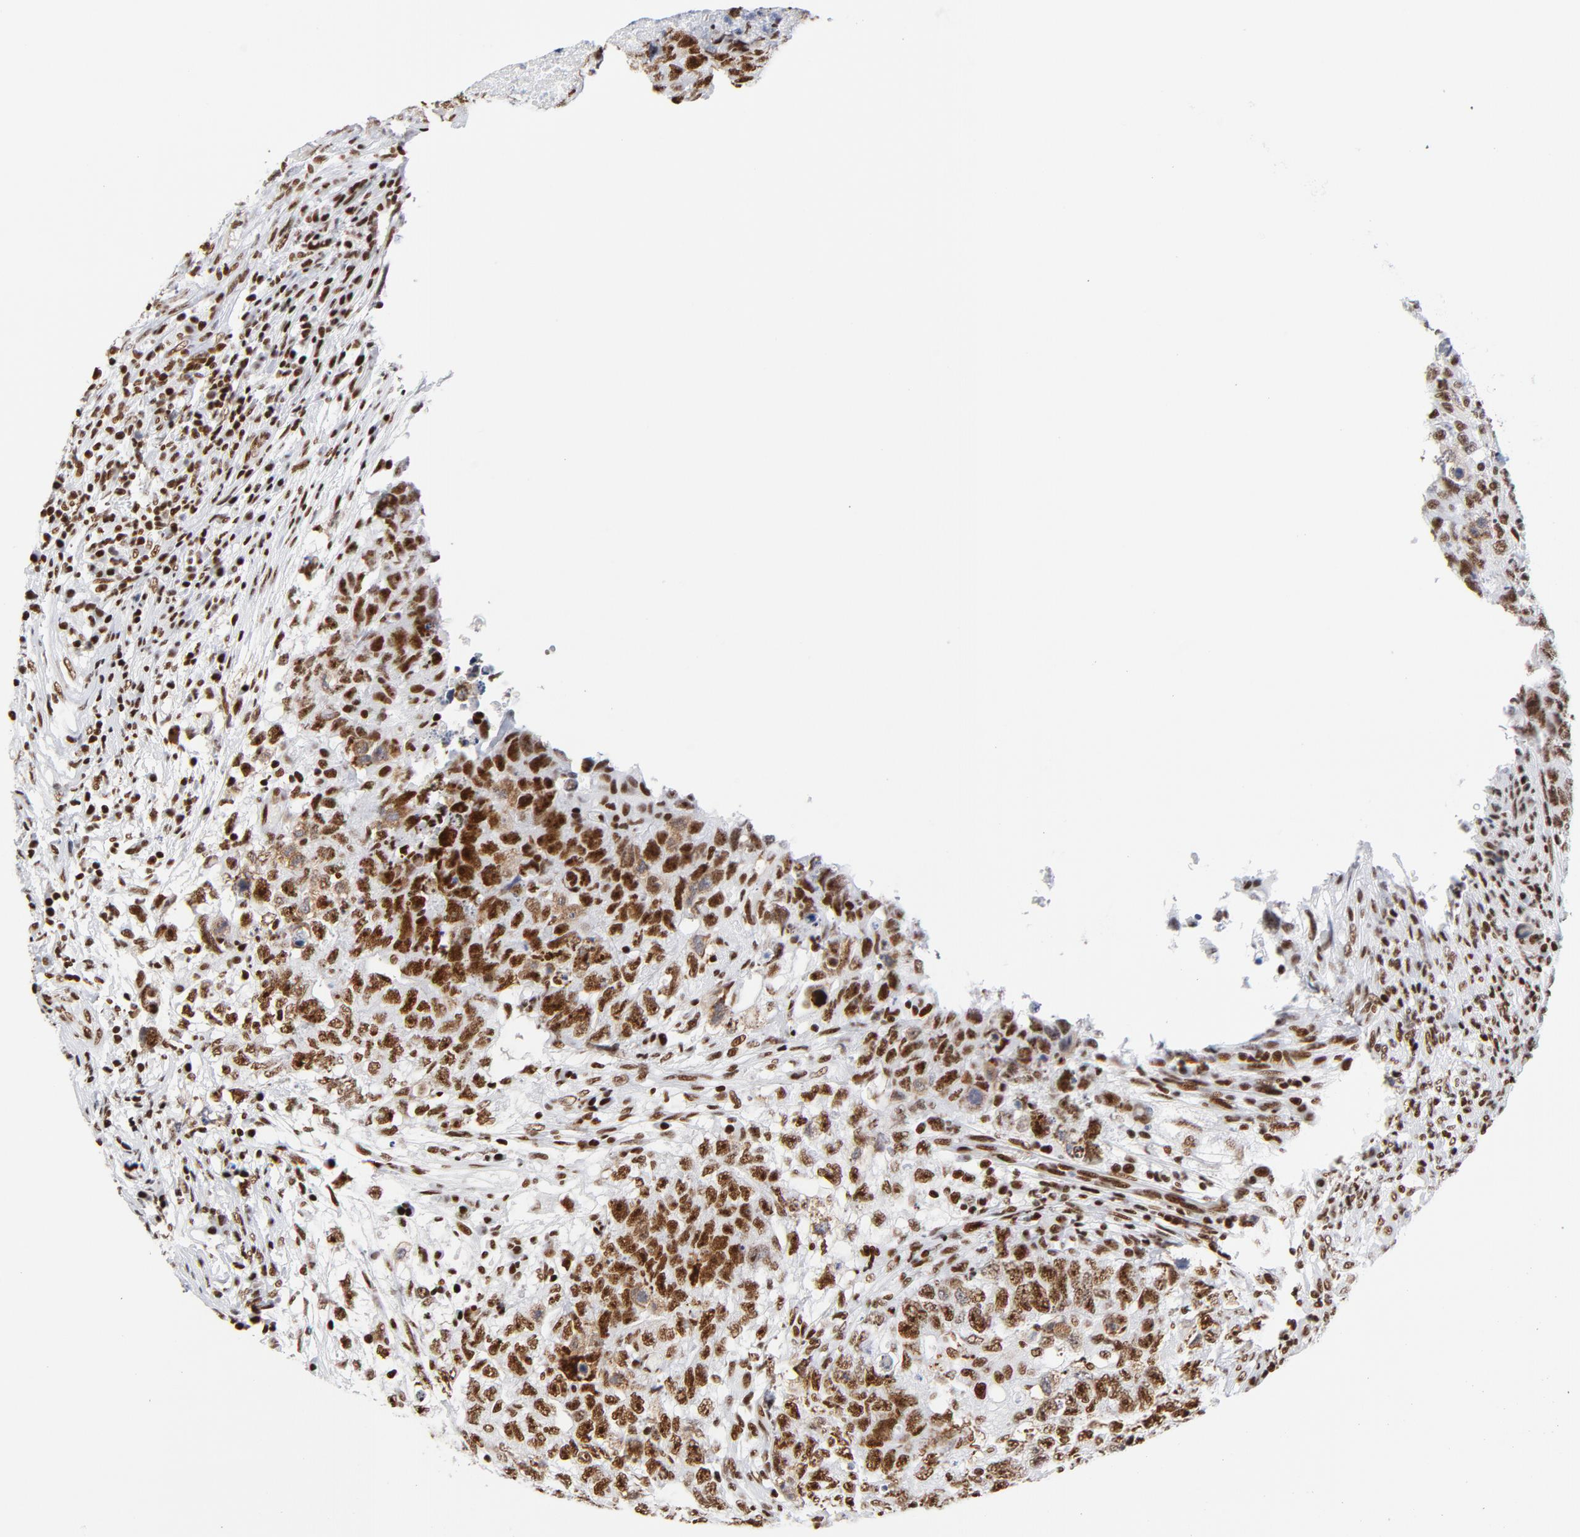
{"staining": {"intensity": "strong", "quantity": ">75%", "location": "nuclear"}, "tissue": "testis cancer", "cell_type": "Tumor cells", "image_type": "cancer", "snomed": [{"axis": "morphology", "description": "Carcinoma, Embryonal, NOS"}, {"axis": "topography", "description": "Testis"}], "caption": "Embryonal carcinoma (testis) tissue displays strong nuclear staining in approximately >75% of tumor cells", "gene": "XRCC5", "patient": {"sex": "male", "age": 21}}